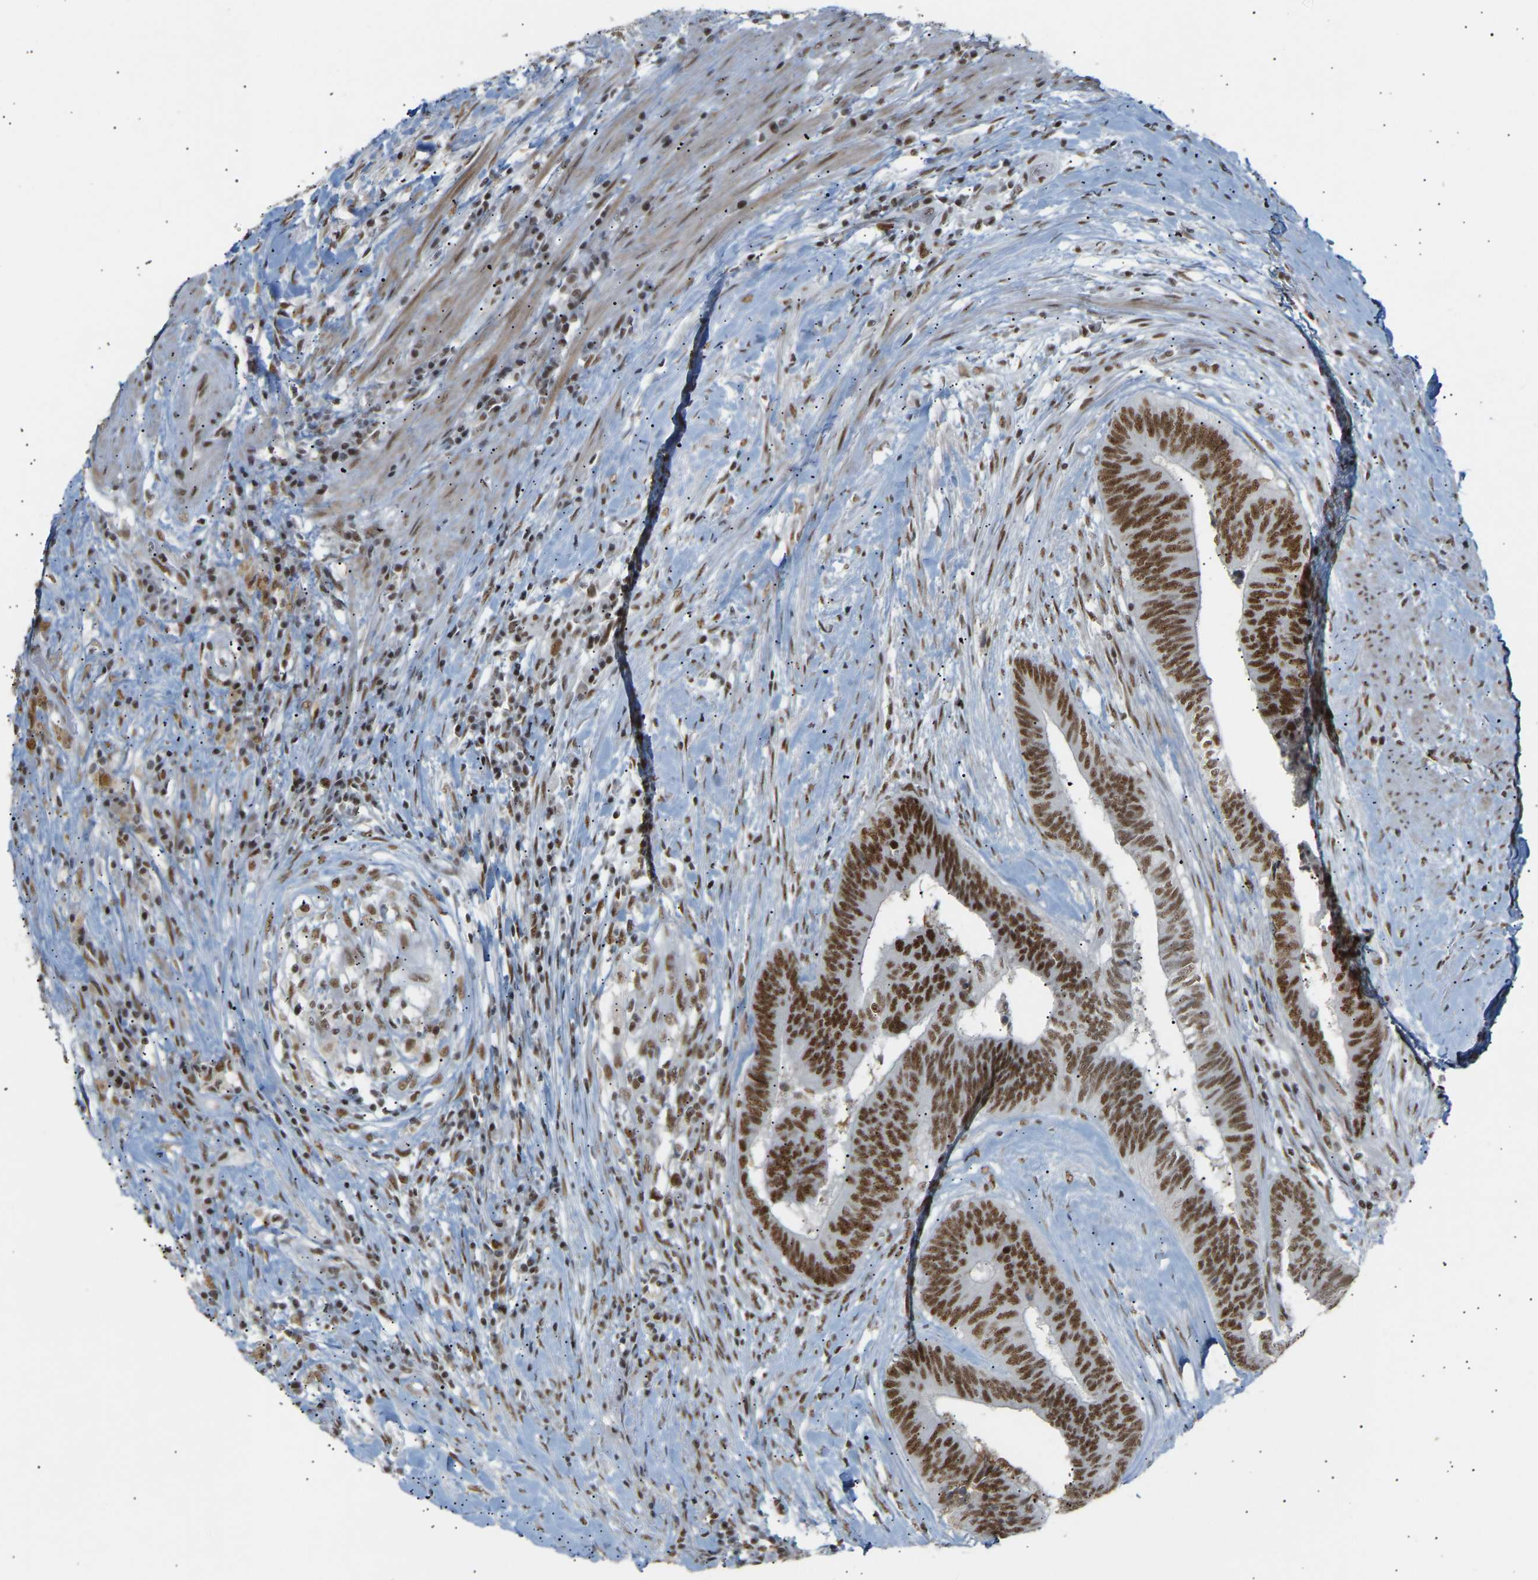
{"staining": {"intensity": "strong", "quantity": ">75%", "location": "nuclear"}, "tissue": "colorectal cancer", "cell_type": "Tumor cells", "image_type": "cancer", "snomed": [{"axis": "morphology", "description": "Adenocarcinoma, NOS"}, {"axis": "topography", "description": "Rectum"}], "caption": "Protein analysis of colorectal adenocarcinoma tissue displays strong nuclear expression in approximately >75% of tumor cells. (IHC, brightfield microscopy, high magnification).", "gene": "NELFB", "patient": {"sex": "male", "age": 72}}